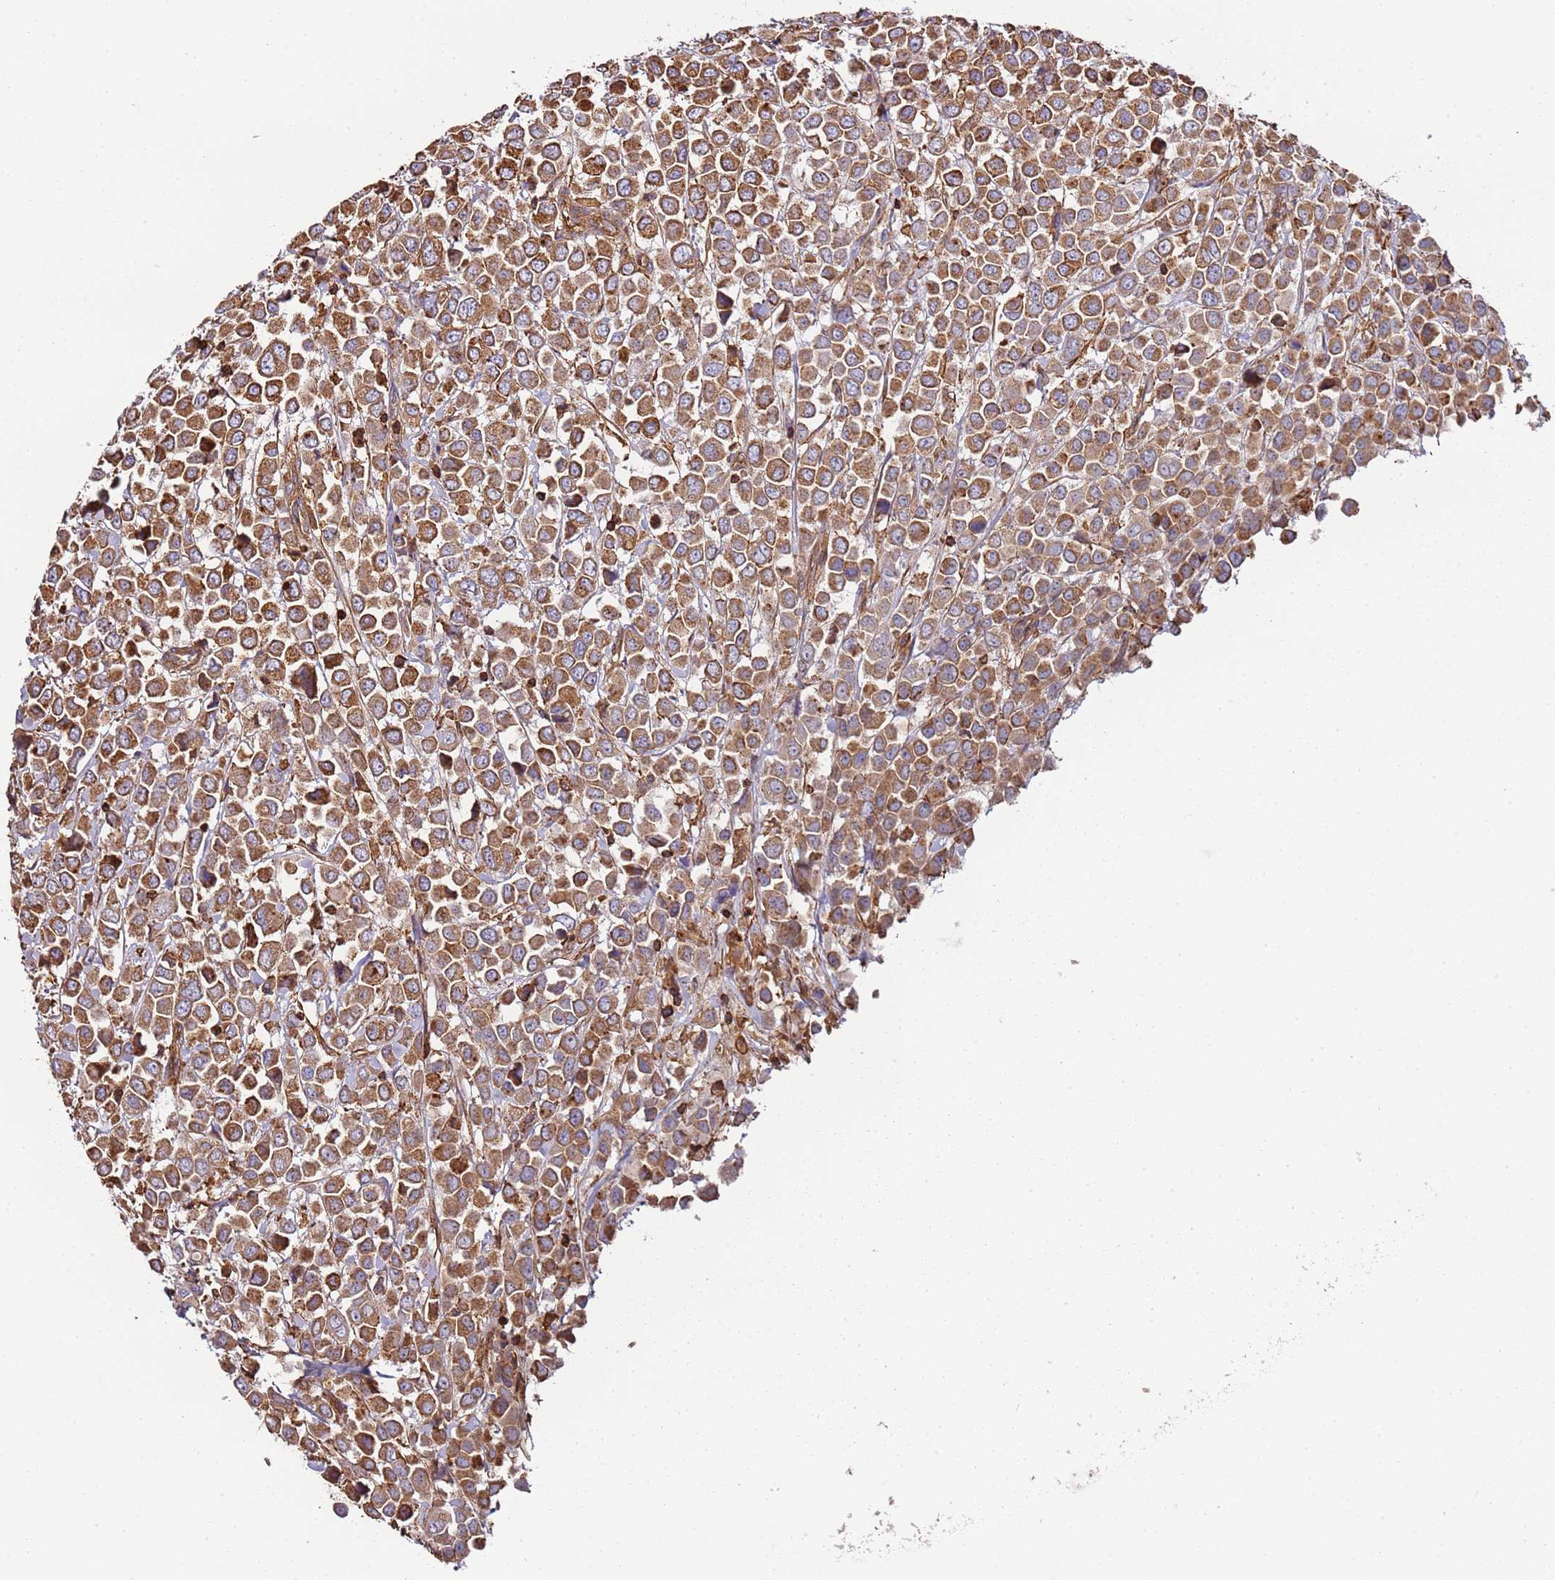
{"staining": {"intensity": "moderate", "quantity": ">75%", "location": "cytoplasmic/membranous"}, "tissue": "breast cancer", "cell_type": "Tumor cells", "image_type": "cancer", "snomed": [{"axis": "morphology", "description": "Duct carcinoma"}, {"axis": "topography", "description": "Breast"}], "caption": "Immunohistochemistry (DAB) staining of human infiltrating ductal carcinoma (breast) displays moderate cytoplasmic/membranous protein positivity in about >75% of tumor cells.", "gene": "CYP2U1", "patient": {"sex": "female", "age": 61}}